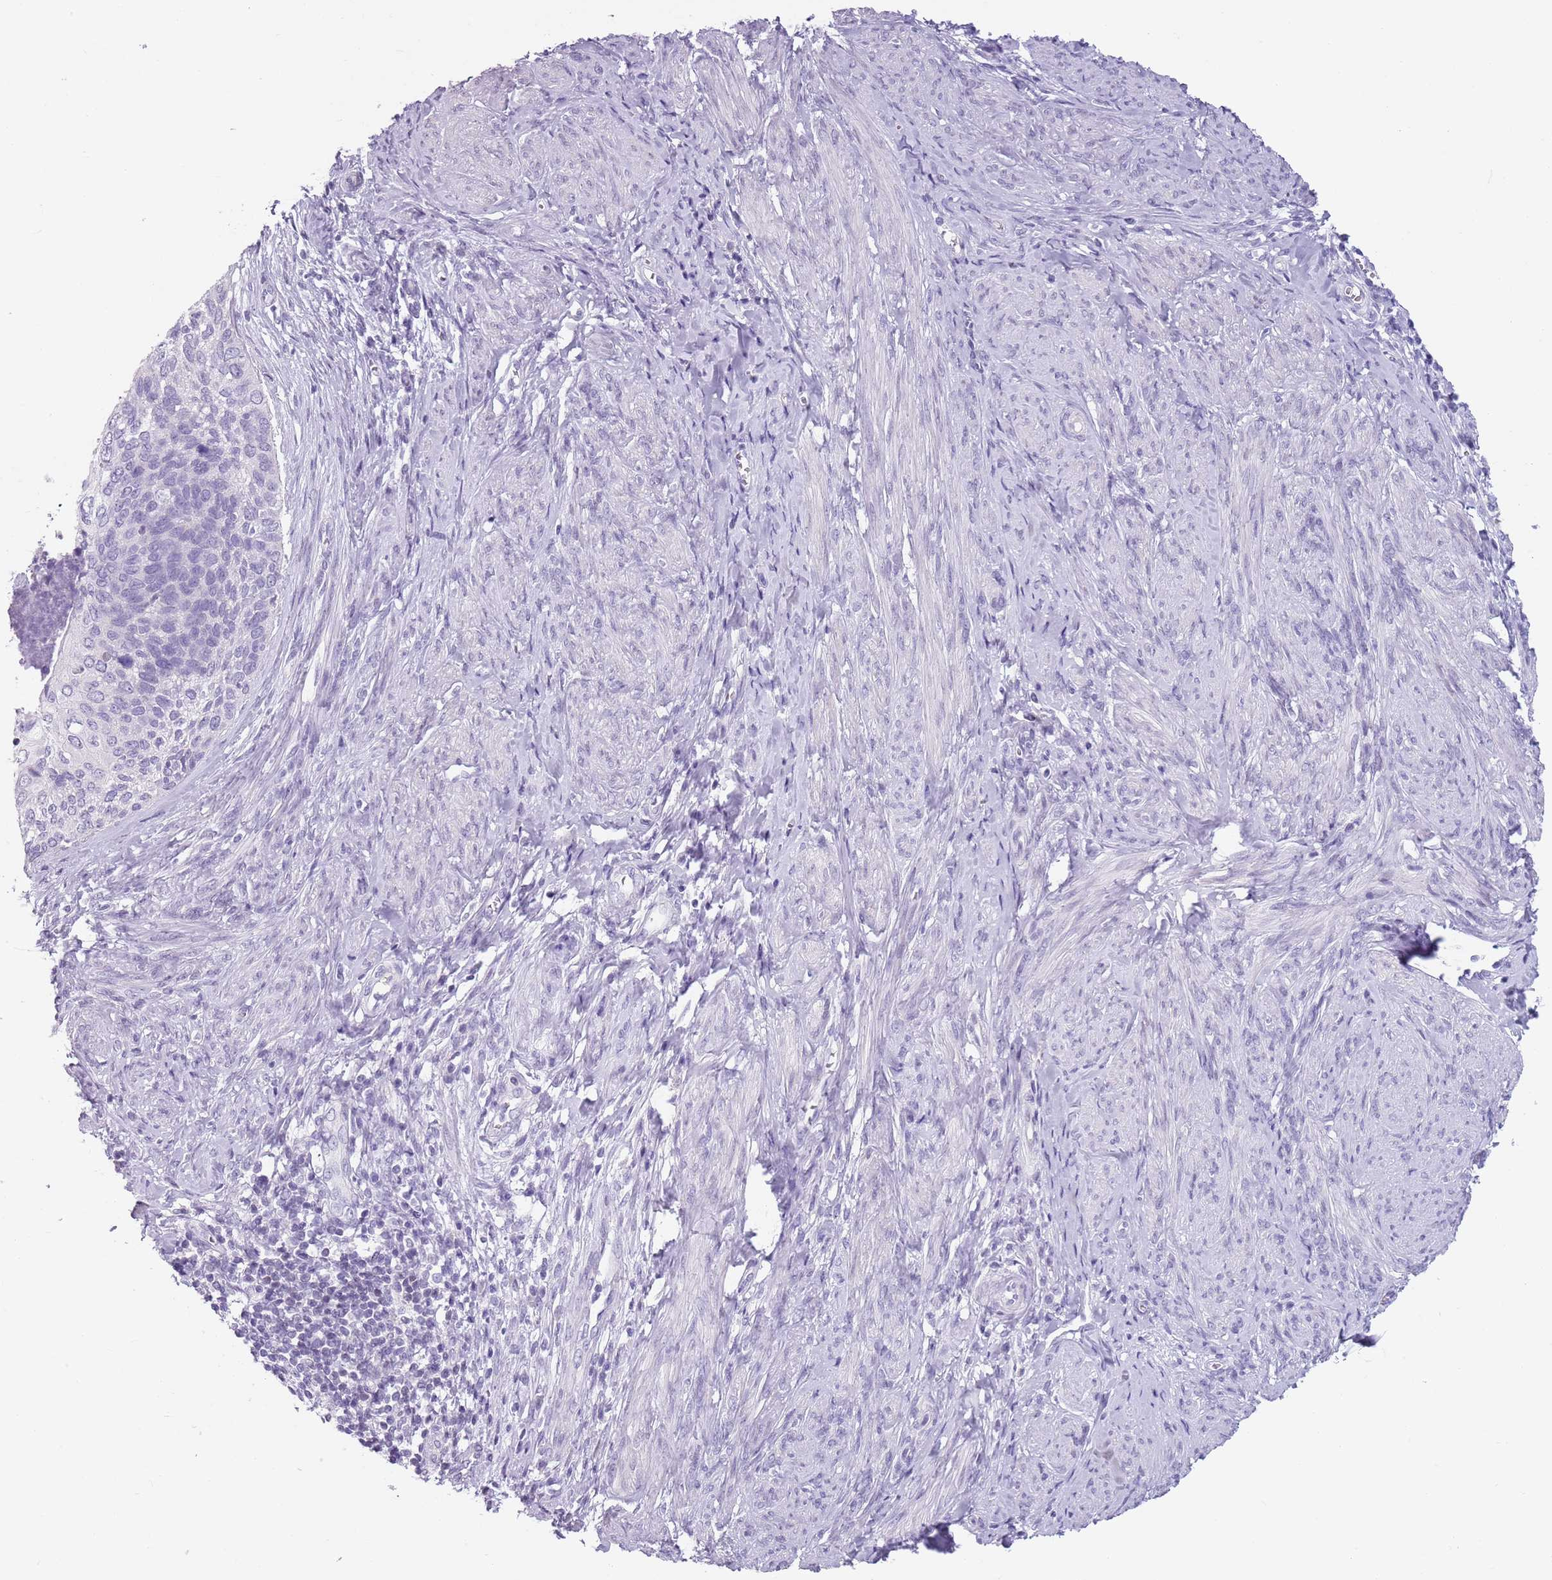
{"staining": {"intensity": "negative", "quantity": "none", "location": "none"}, "tissue": "cervical cancer", "cell_type": "Tumor cells", "image_type": "cancer", "snomed": [{"axis": "morphology", "description": "Squamous cell carcinoma, NOS"}, {"axis": "topography", "description": "Cervix"}], "caption": "Micrograph shows no significant protein positivity in tumor cells of cervical squamous cell carcinoma.", "gene": "SPESP1", "patient": {"sex": "female", "age": 80}}